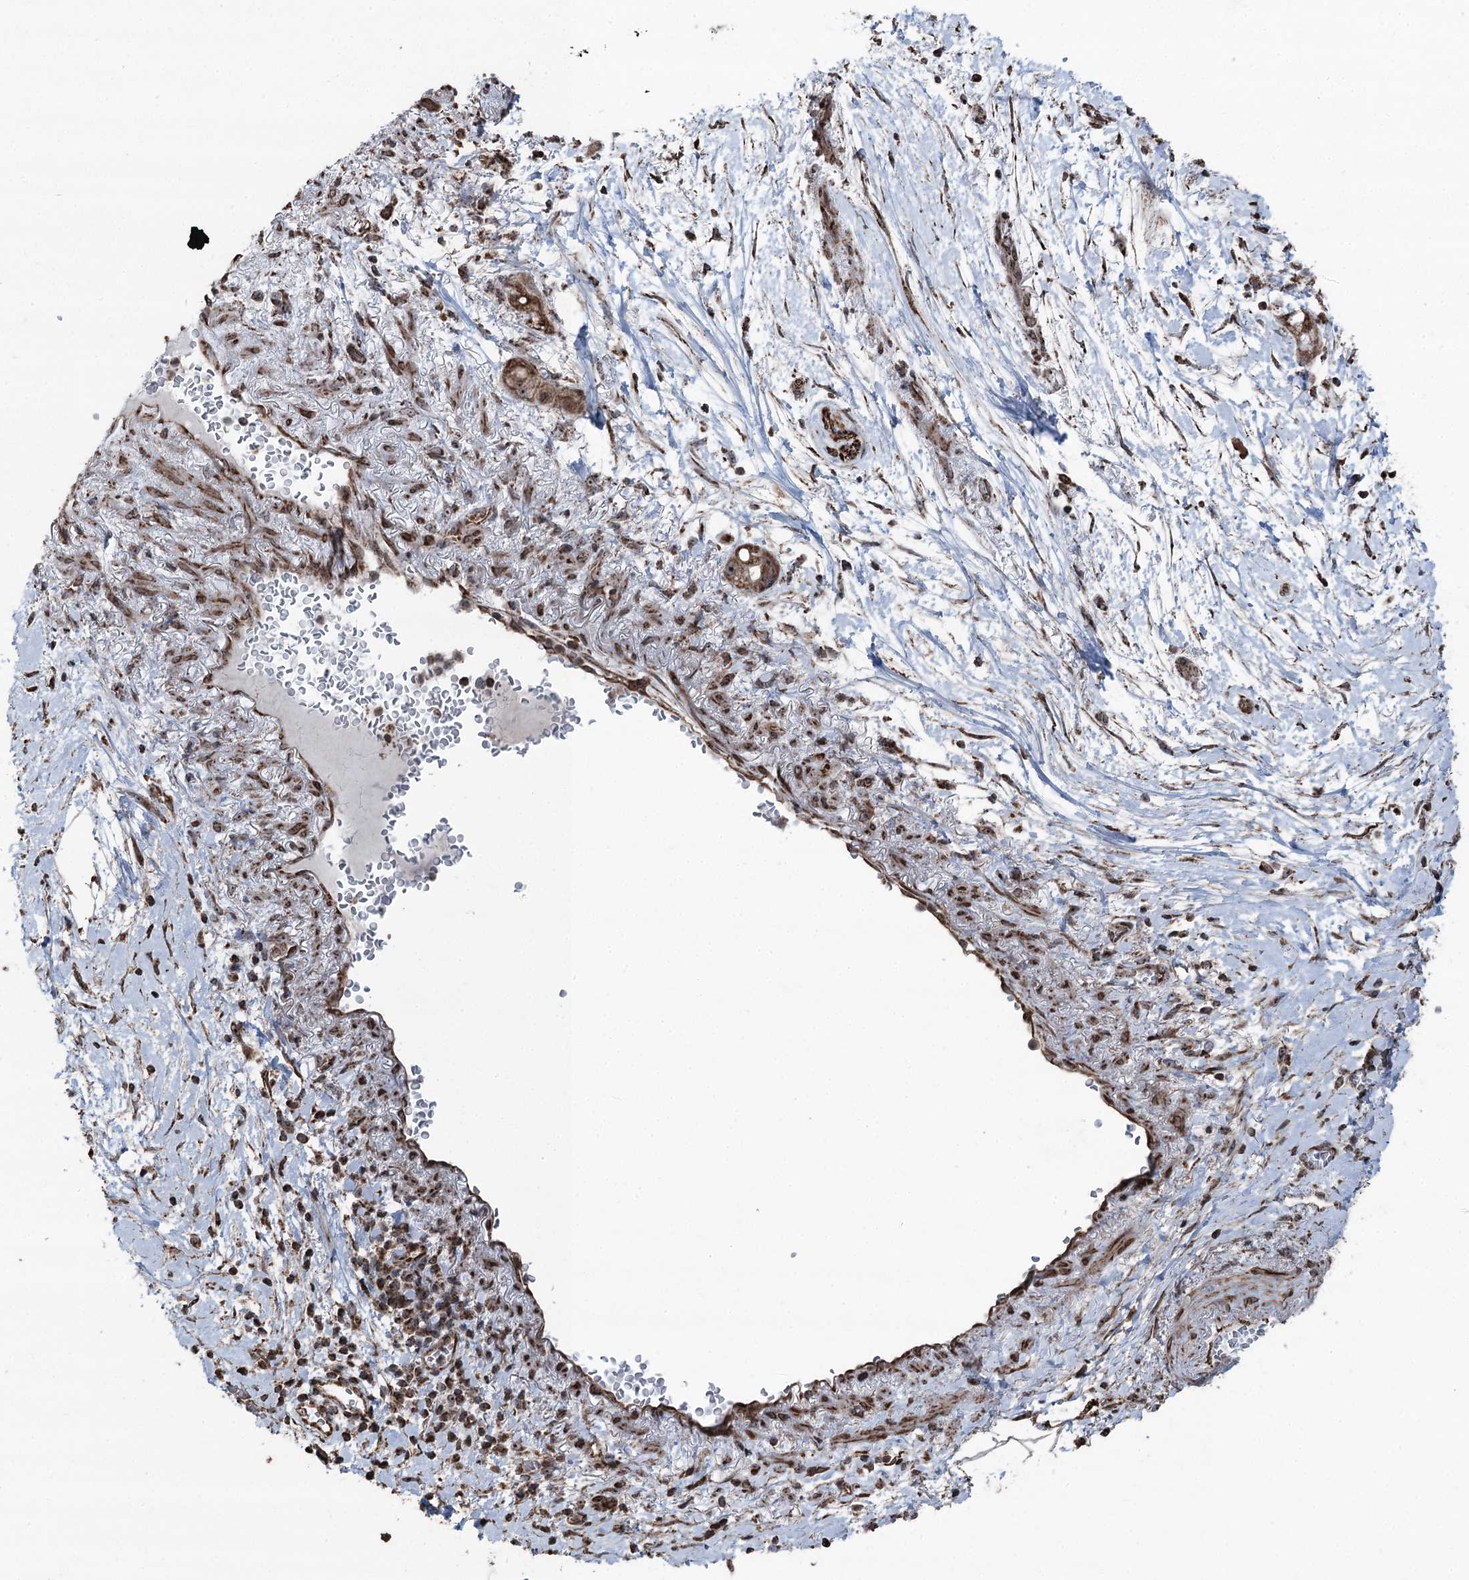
{"staining": {"intensity": "moderate", "quantity": ">75%", "location": "cytoplasmic/membranous,nuclear"}, "tissue": "pancreatic cancer", "cell_type": "Tumor cells", "image_type": "cancer", "snomed": [{"axis": "morphology", "description": "Normal tissue, NOS"}, {"axis": "morphology", "description": "Adenocarcinoma, NOS"}, {"axis": "topography", "description": "Pancreas"}], "caption": "Moderate cytoplasmic/membranous and nuclear staining for a protein is identified in approximately >75% of tumor cells of pancreatic cancer (adenocarcinoma) using immunohistochemistry (IHC).", "gene": "STEEP1", "patient": {"sex": "female", "age": 68}}